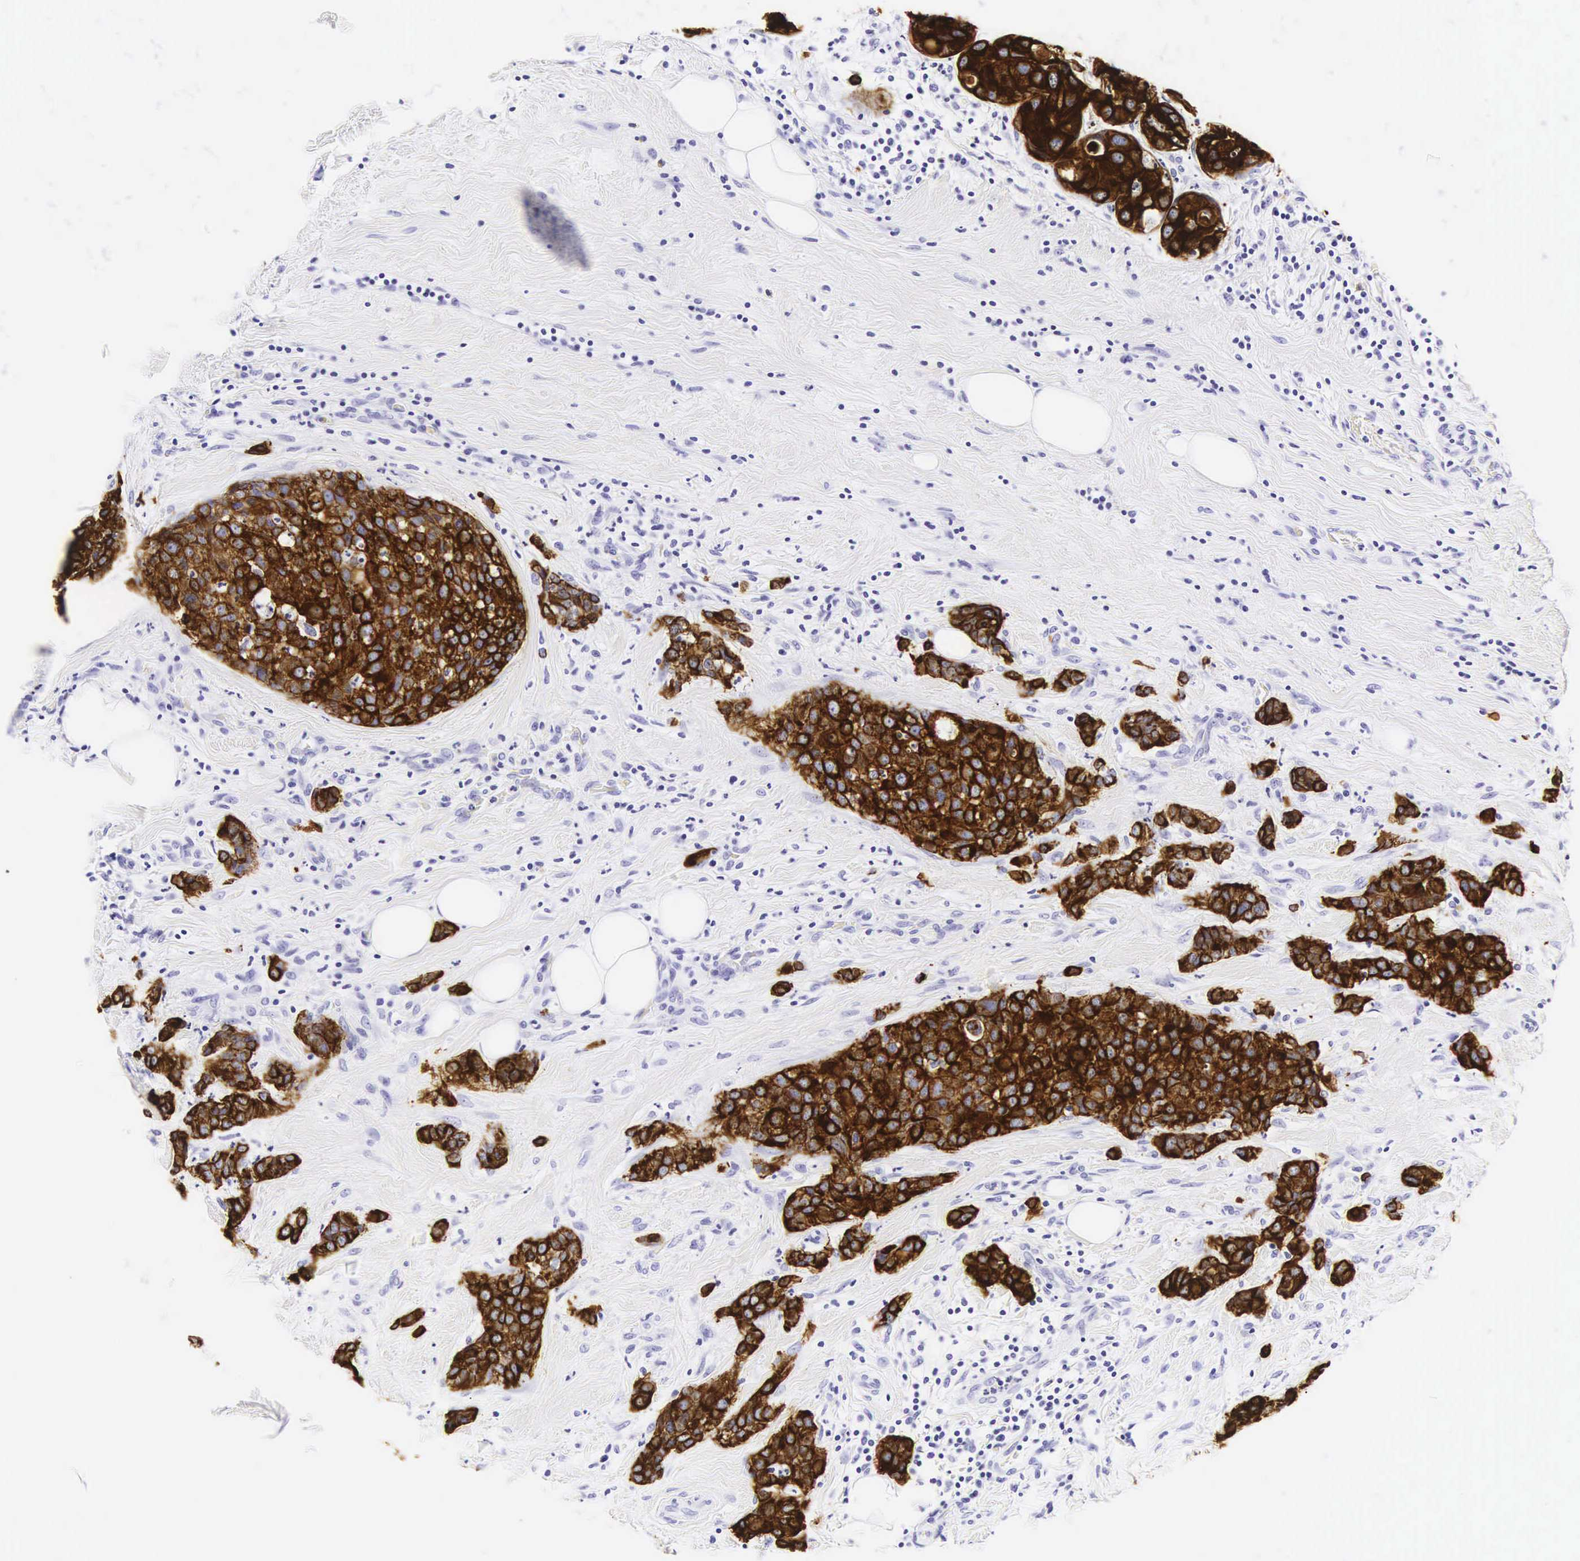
{"staining": {"intensity": "strong", "quantity": ">75%", "location": "cytoplasmic/membranous"}, "tissue": "breast cancer", "cell_type": "Tumor cells", "image_type": "cancer", "snomed": [{"axis": "morphology", "description": "Duct carcinoma"}, {"axis": "topography", "description": "Breast"}], "caption": "IHC histopathology image of human breast invasive ductal carcinoma stained for a protein (brown), which shows high levels of strong cytoplasmic/membranous positivity in approximately >75% of tumor cells.", "gene": "KRT18", "patient": {"sex": "female", "age": 45}}